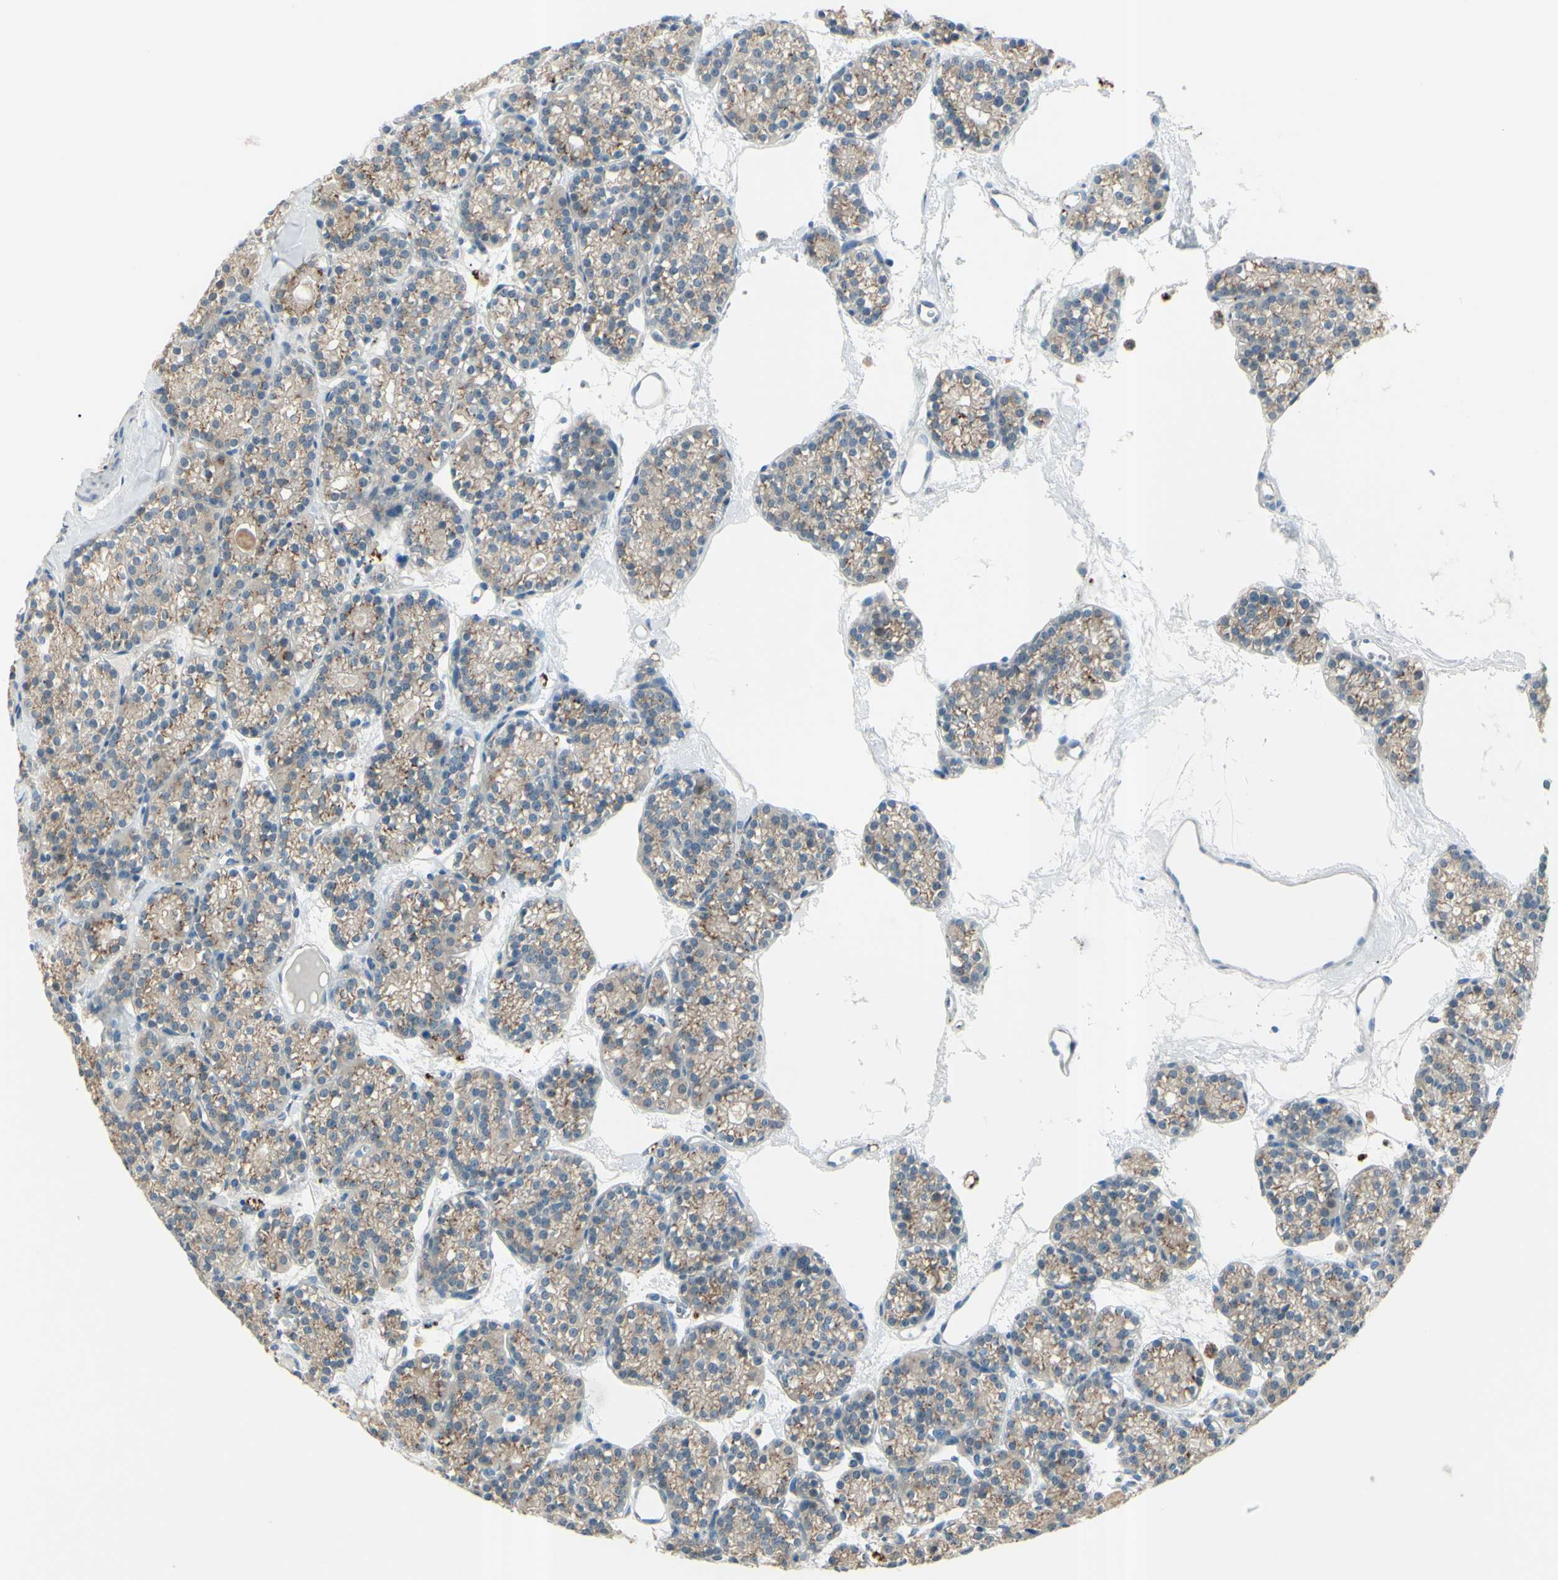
{"staining": {"intensity": "moderate", "quantity": ">75%", "location": "cytoplasmic/membranous"}, "tissue": "parathyroid gland", "cell_type": "Glandular cells", "image_type": "normal", "snomed": [{"axis": "morphology", "description": "Normal tissue, NOS"}, {"axis": "topography", "description": "Parathyroid gland"}], "caption": "Benign parathyroid gland exhibits moderate cytoplasmic/membranous positivity in approximately >75% of glandular cells The staining was performed using DAB (3,3'-diaminobenzidine), with brown indicating positive protein expression. Nuclei are stained blue with hematoxylin..", "gene": "B4GALT1", "patient": {"sex": "female", "age": 64}}